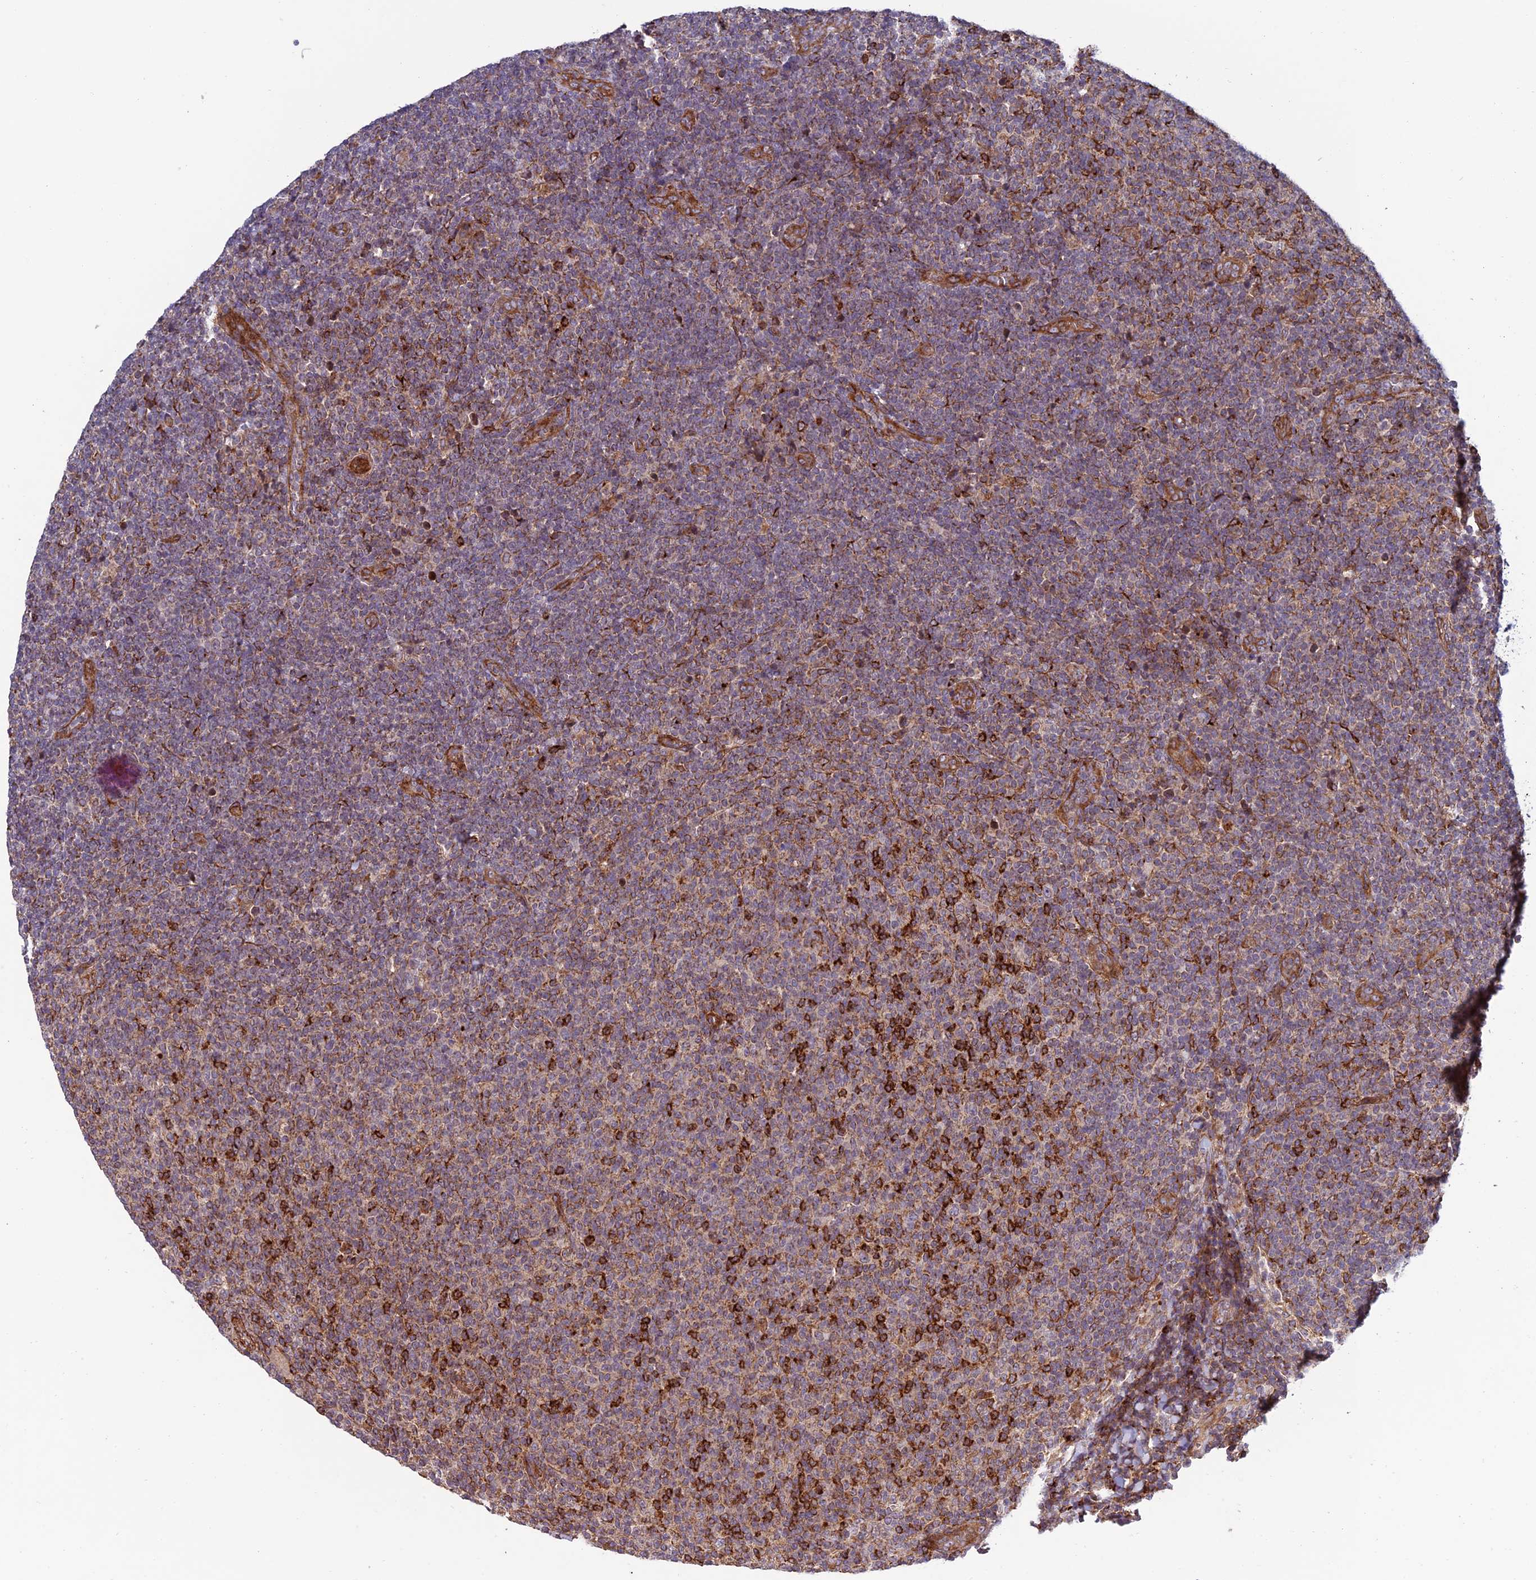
{"staining": {"intensity": "negative", "quantity": "none", "location": "none"}, "tissue": "lymphoma", "cell_type": "Tumor cells", "image_type": "cancer", "snomed": [{"axis": "morphology", "description": "Malignant lymphoma, non-Hodgkin's type, Low grade"}, {"axis": "topography", "description": "Lymph node"}], "caption": "Immunohistochemistry micrograph of human low-grade malignant lymphoma, non-Hodgkin's type stained for a protein (brown), which demonstrates no expression in tumor cells.", "gene": "TNIP3", "patient": {"sex": "male", "age": 66}}